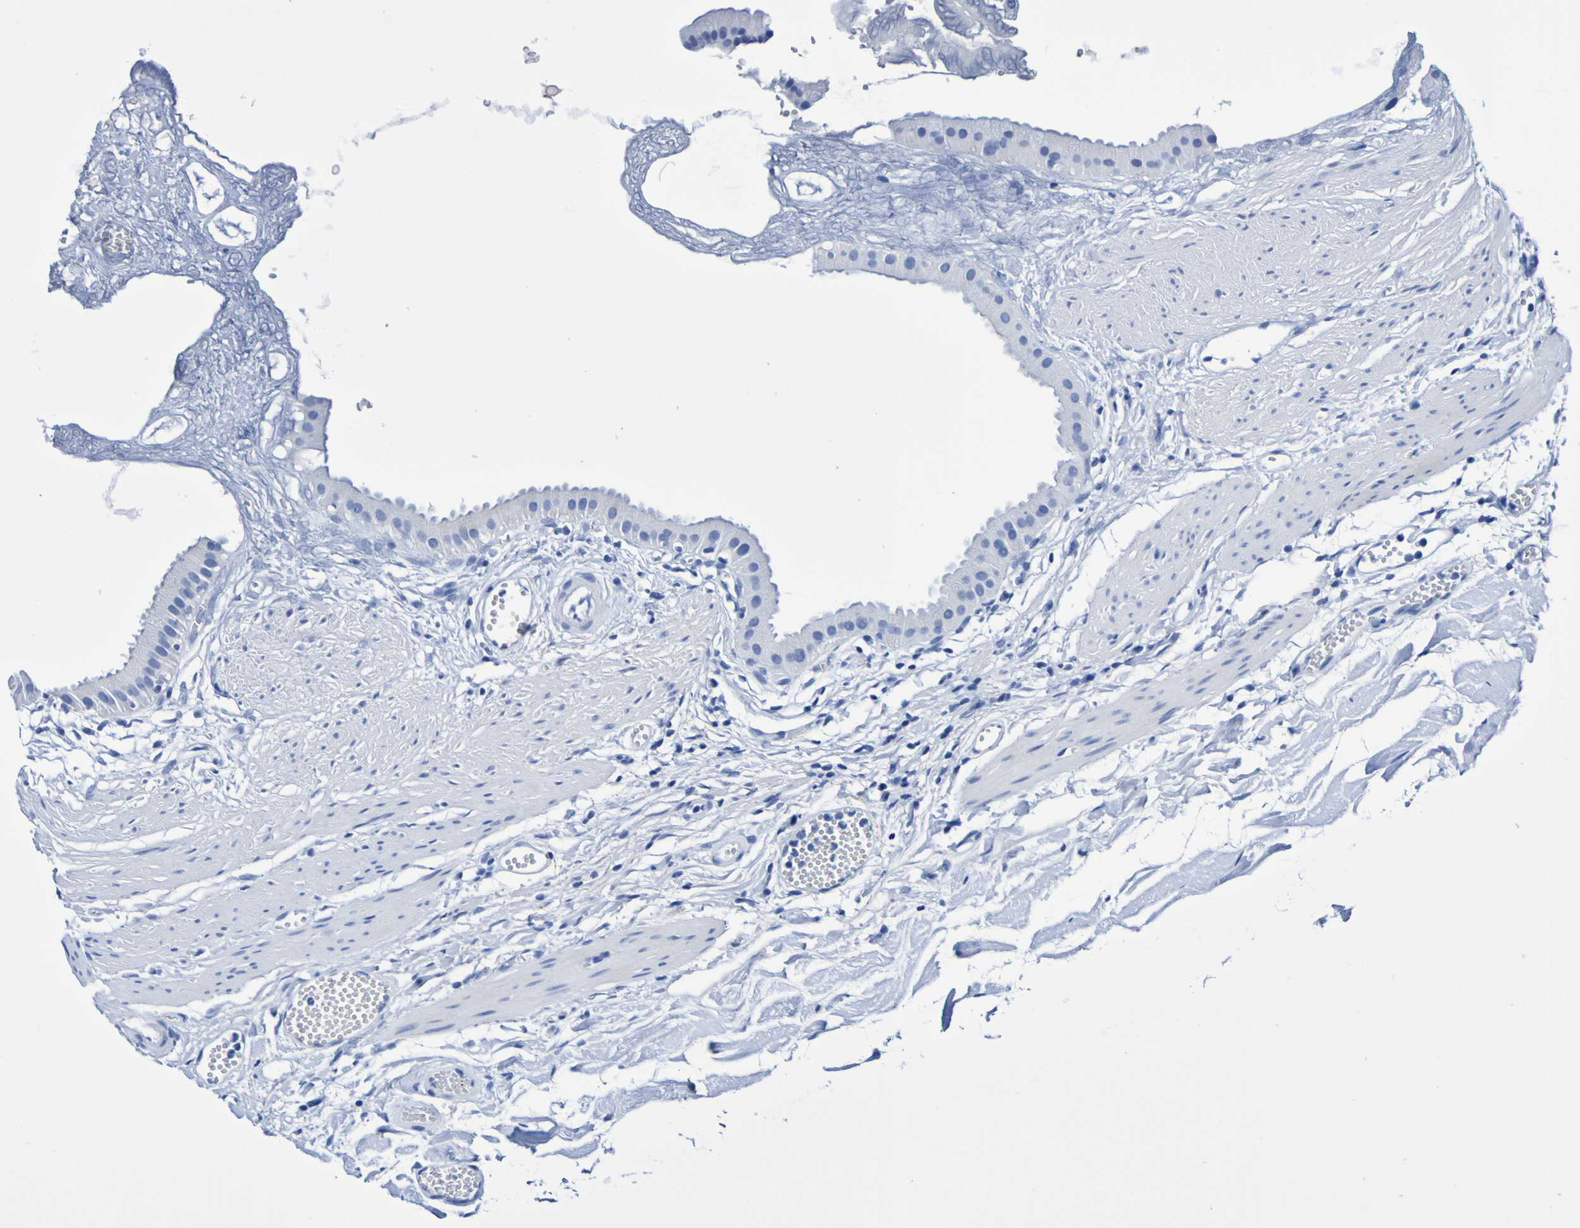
{"staining": {"intensity": "negative", "quantity": "none", "location": "none"}, "tissue": "gallbladder", "cell_type": "Glandular cells", "image_type": "normal", "snomed": [{"axis": "morphology", "description": "Normal tissue, NOS"}, {"axis": "topography", "description": "Gallbladder"}], "caption": "Protein analysis of benign gallbladder demonstrates no significant expression in glandular cells.", "gene": "DPEP1", "patient": {"sex": "female", "age": 64}}